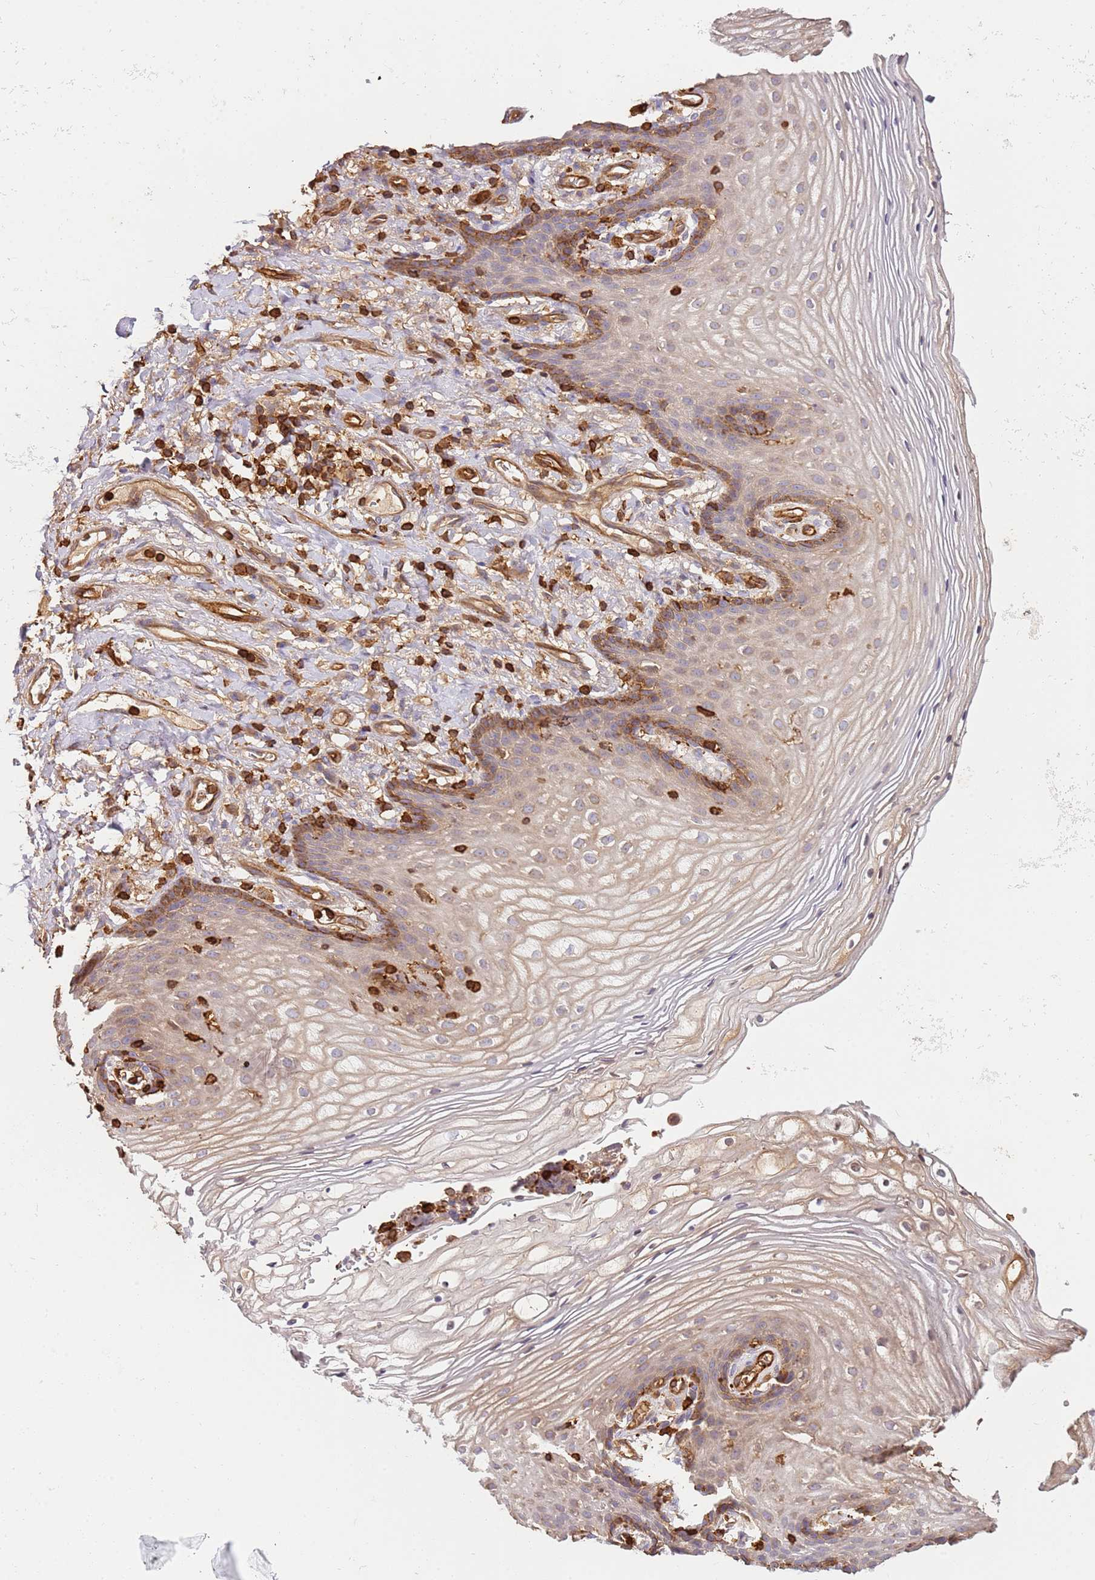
{"staining": {"intensity": "moderate", "quantity": "<25%", "location": "cytoplasmic/membranous"}, "tissue": "vagina", "cell_type": "Squamous epithelial cells", "image_type": "normal", "snomed": [{"axis": "morphology", "description": "Normal tissue, NOS"}, {"axis": "topography", "description": "Vagina"}], "caption": "A brown stain highlights moderate cytoplasmic/membranous staining of a protein in squamous epithelial cells of unremarkable human vagina. (DAB (3,3'-diaminobenzidine) IHC with brightfield microscopy, high magnification).", "gene": "OR6P1", "patient": {"sex": "female", "age": 60}}